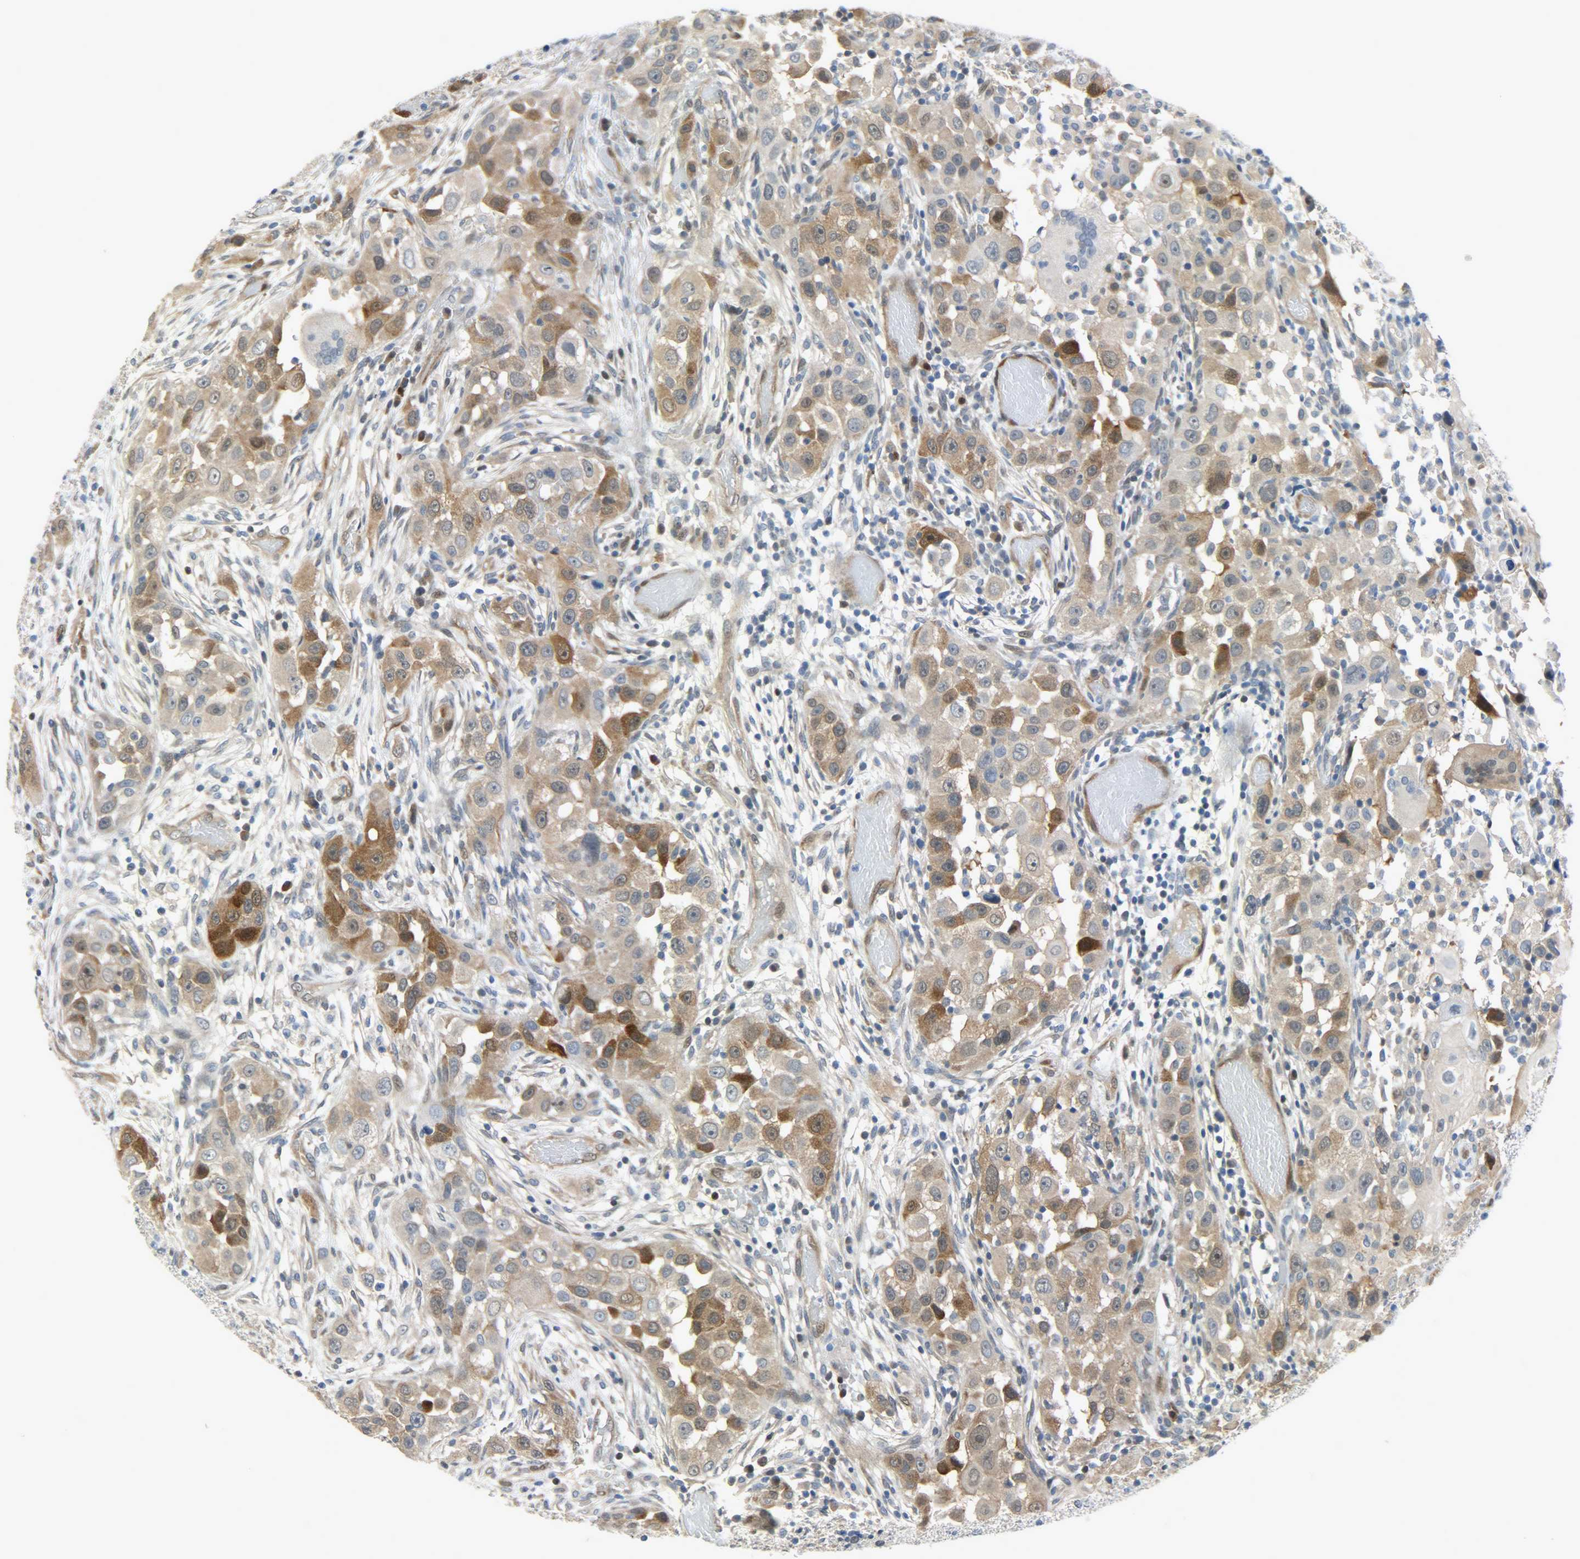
{"staining": {"intensity": "strong", "quantity": ">75%", "location": "cytoplasmic/membranous"}, "tissue": "head and neck cancer", "cell_type": "Tumor cells", "image_type": "cancer", "snomed": [{"axis": "morphology", "description": "Carcinoma, NOS"}, {"axis": "topography", "description": "Head-Neck"}], "caption": "Brown immunohistochemical staining in human head and neck cancer (carcinoma) displays strong cytoplasmic/membranous staining in about >75% of tumor cells. (brown staining indicates protein expression, while blue staining denotes nuclei).", "gene": "EIF4EBP1", "patient": {"sex": "male", "age": 87}}